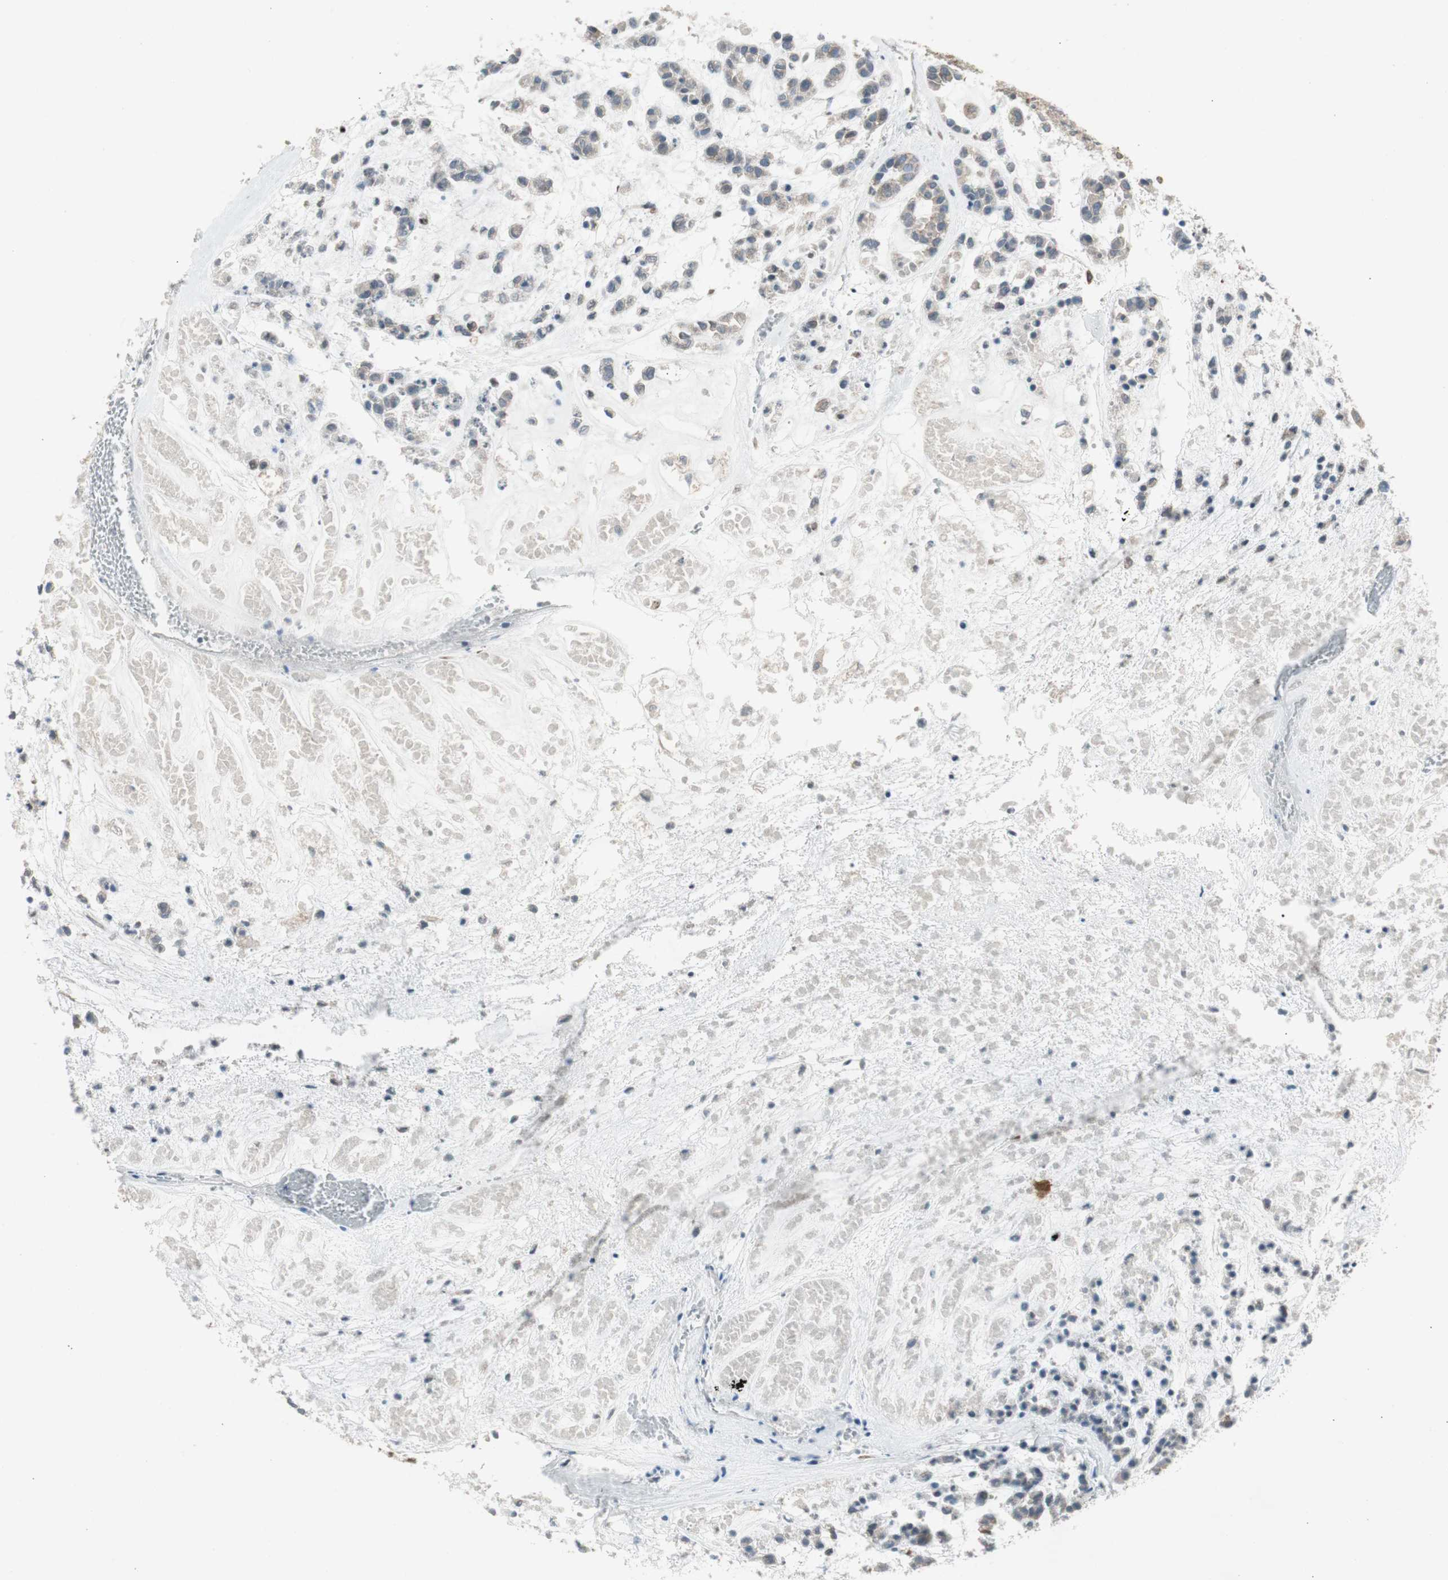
{"staining": {"intensity": "weak", "quantity": ">75%", "location": "cytoplasmic/membranous"}, "tissue": "head and neck cancer", "cell_type": "Tumor cells", "image_type": "cancer", "snomed": [{"axis": "morphology", "description": "Adenocarcinoma, NOS"}, {"axis": "morphology", "description": "Adenoma, NOS"}, {"axis": "topography", "description": "Head-Neck"}], "caption": "Immunohistochemical staining of head and neck cancer (adenoma) displays low levels of weak cytoplasmic/membranous positivity in approximately >75% of tumor cells.", "gene": "PANK2", "patient": {"sex": "female", "age": 55}}